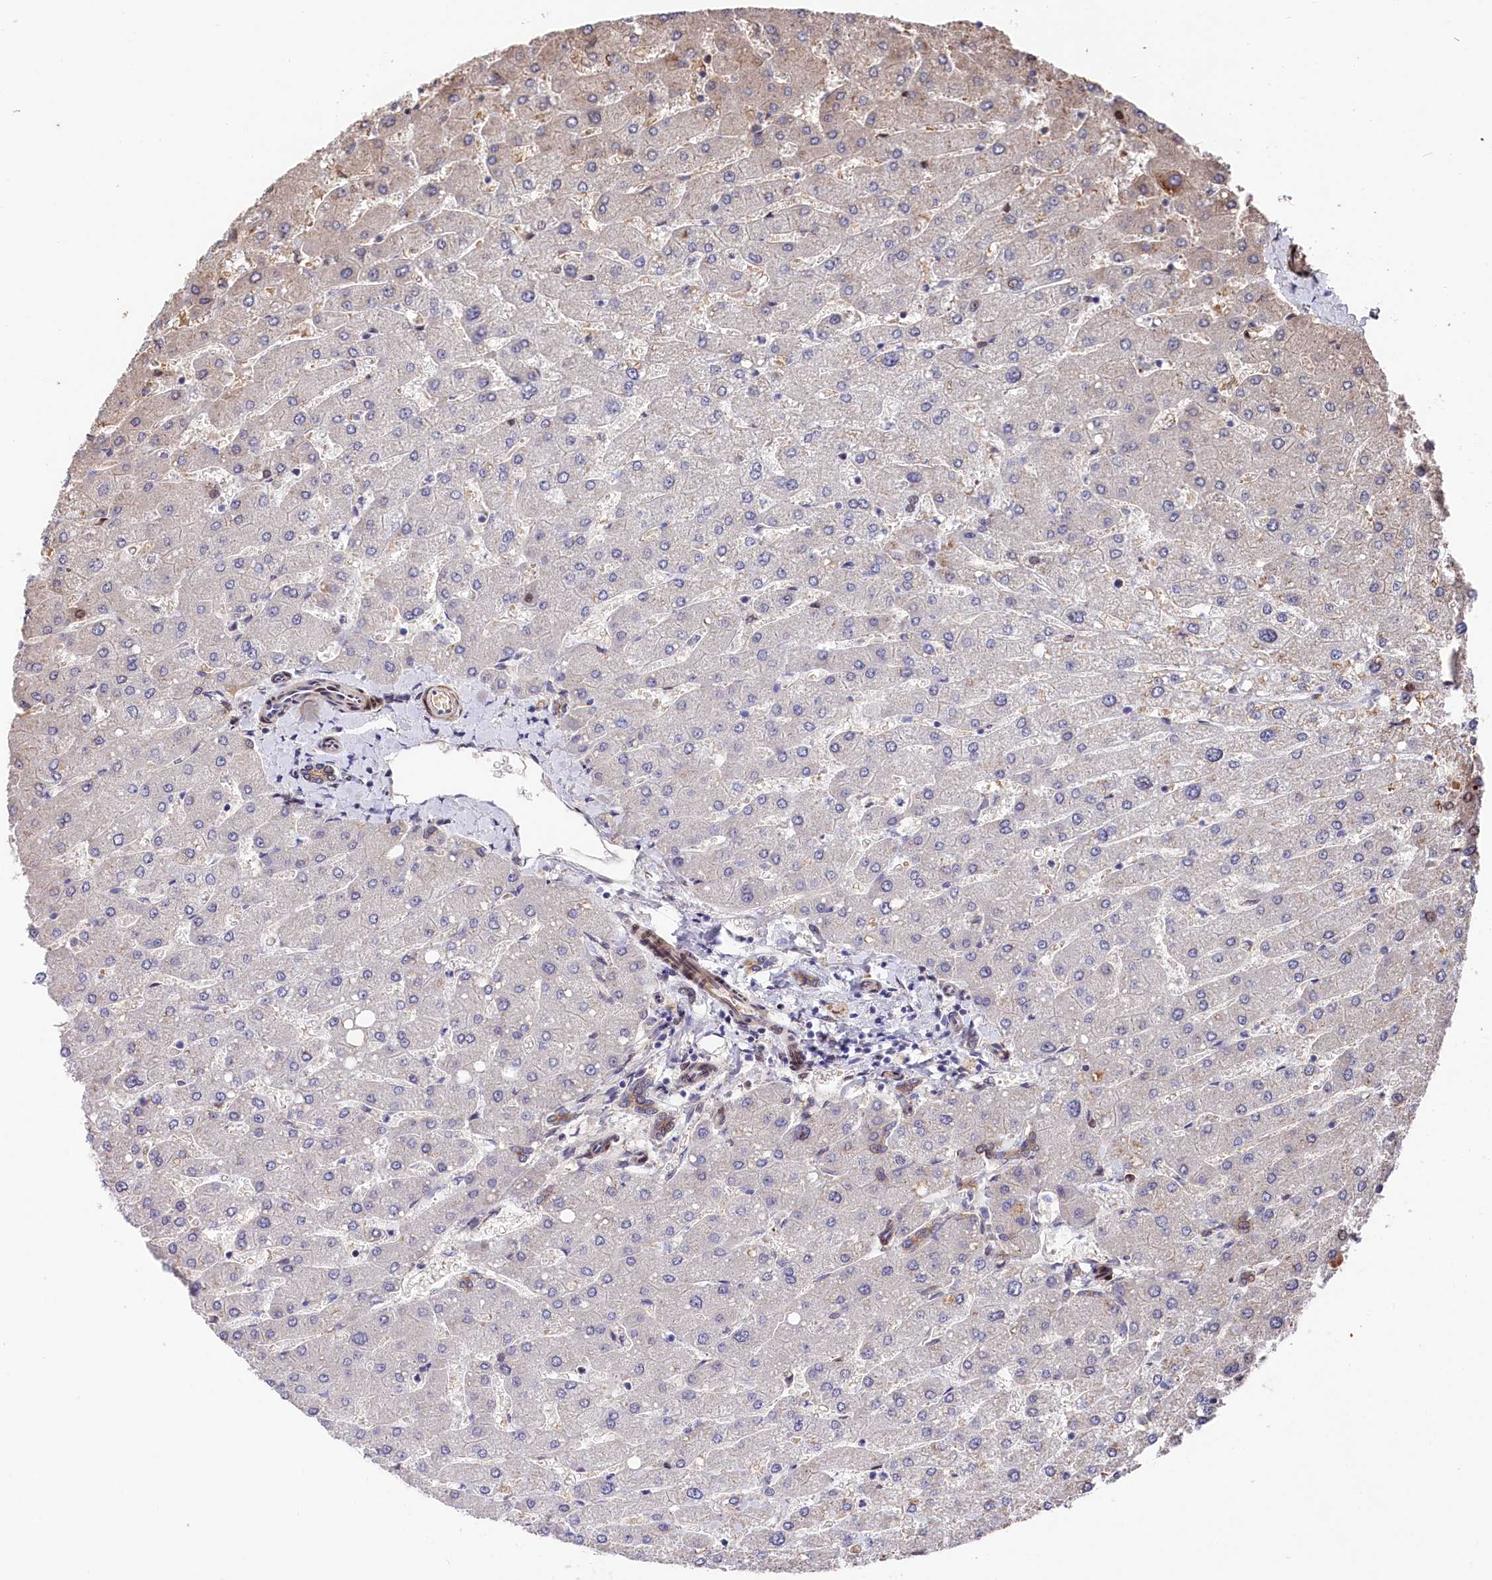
{"staining": {"intensity": "moderate", "quantity": "25%-75%", "location": "cytoplasmic/membranous"}, "tissue": "liver", "cell_type": "Cholangiocytes", "image_type": "normal", "snomed": [{"axis": "morphology", "description": "Normal tissue, NOS"}, {"axis": "topography", "description": "Liver"}], "caption": "Immunohistochemistry (IHC) (DAB) staining of unremarkable human liver exhibits moderate cytoplasmic/membranous protein staining in approximately 25%-75% of cholangiocytes.", "gene": "TNKS1BP1", "patient": {"sex": "male", "age": 55}}